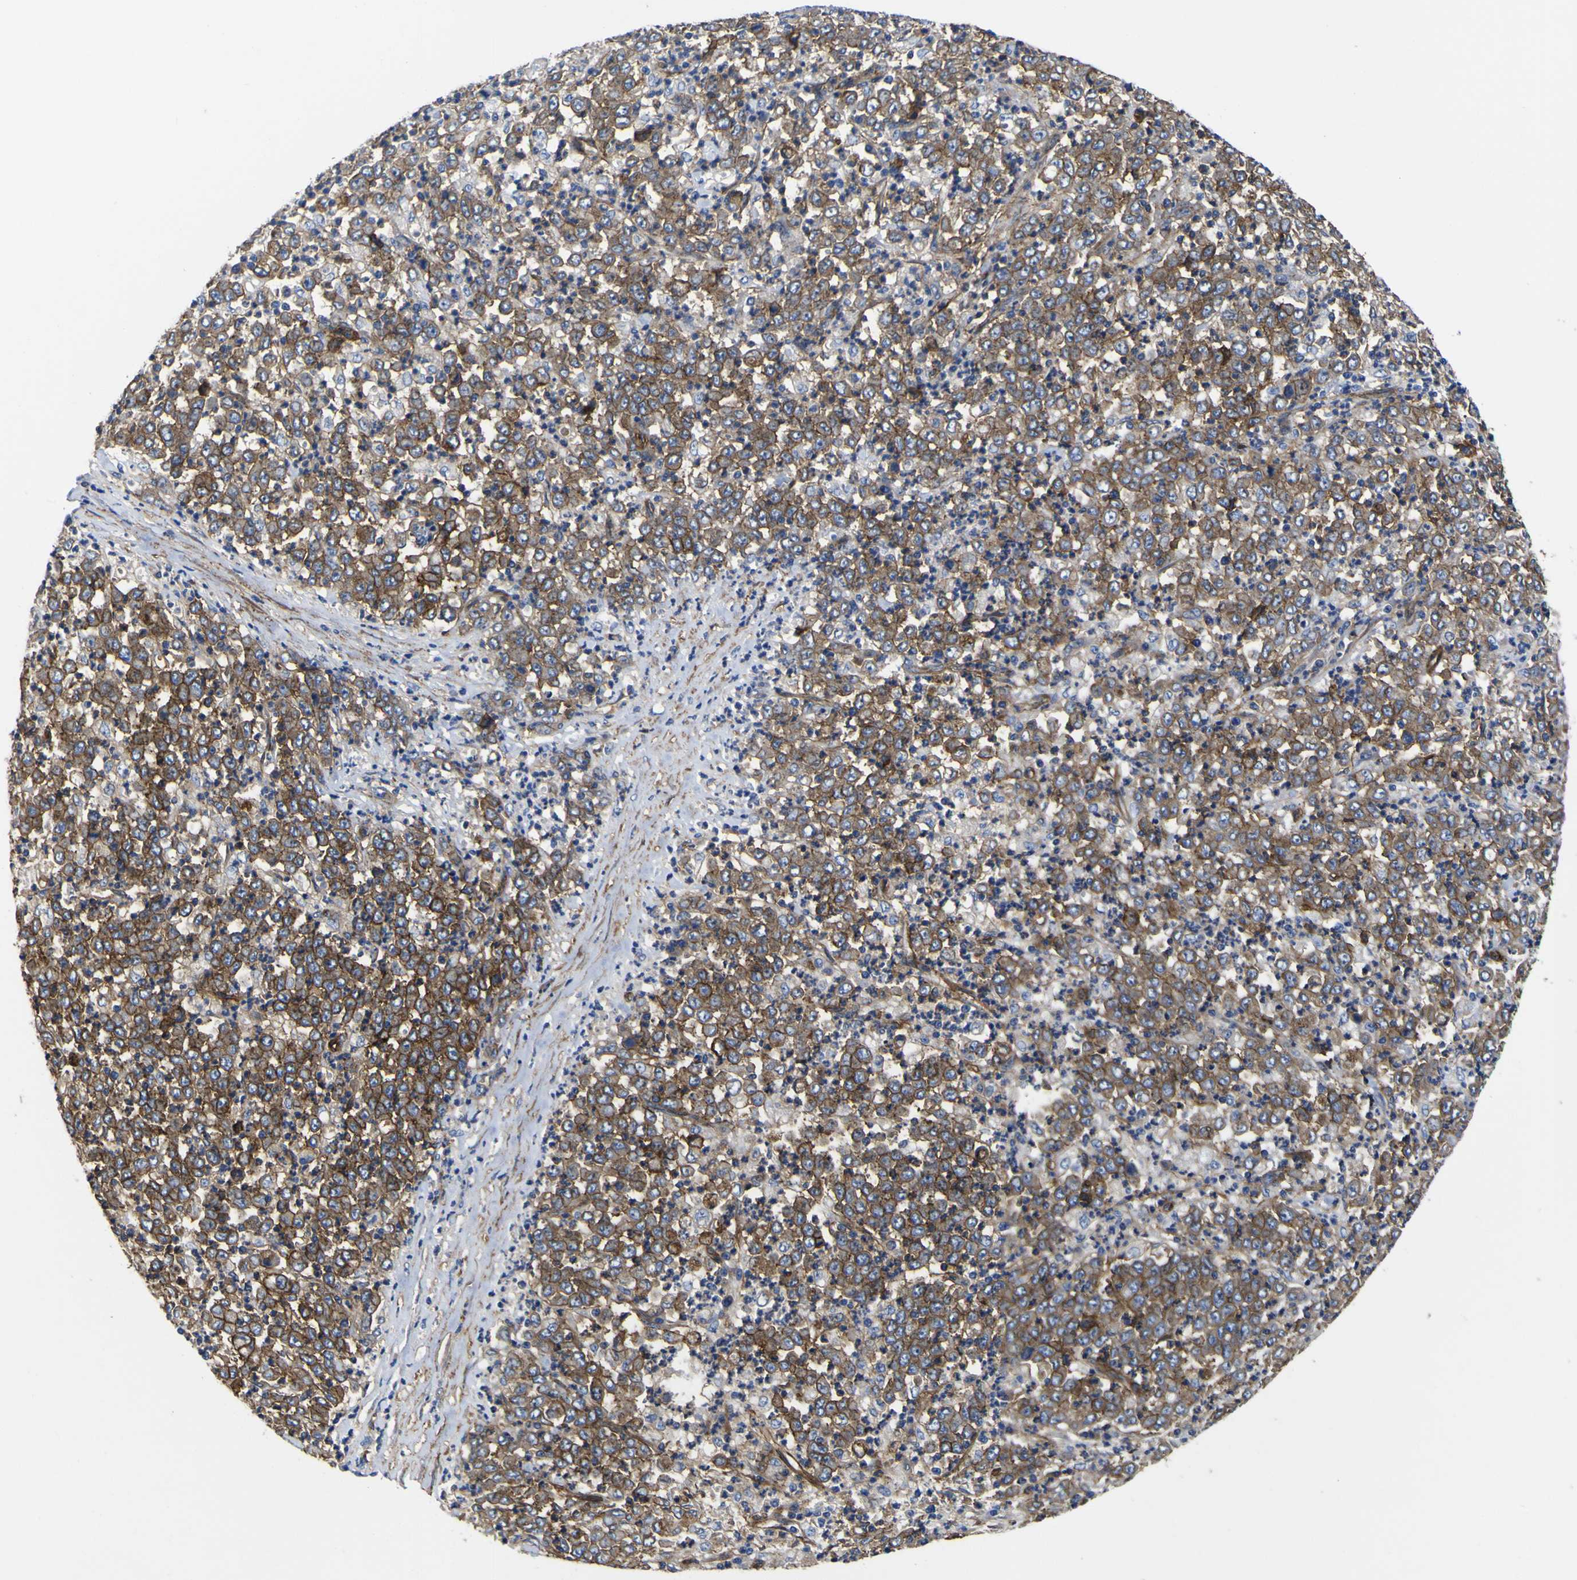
{"staining": {"intensity": "moderate", "quantity": "25%-75%", "location": "cytoplasmic/membranous"}, "tissue": "stomach cancer", "cell_type": "Tumor cells", "image_type": "cancer", "snomed": [{"axis": "morphology", "description": "Adenocarcinoma, NOS"}, {"axis": "topography", "description": "Stomach, lower"}], "caption": "This photomicrograph exhibits immunohistochemistry (IHC) staining of stomach adenocarcinoma, with medium moderate cytoplasmic/membranous staining in approximately 25%-75% of tumor cells.", "gene": "CD151", "patient": {"sex": "female", "age": 71}}